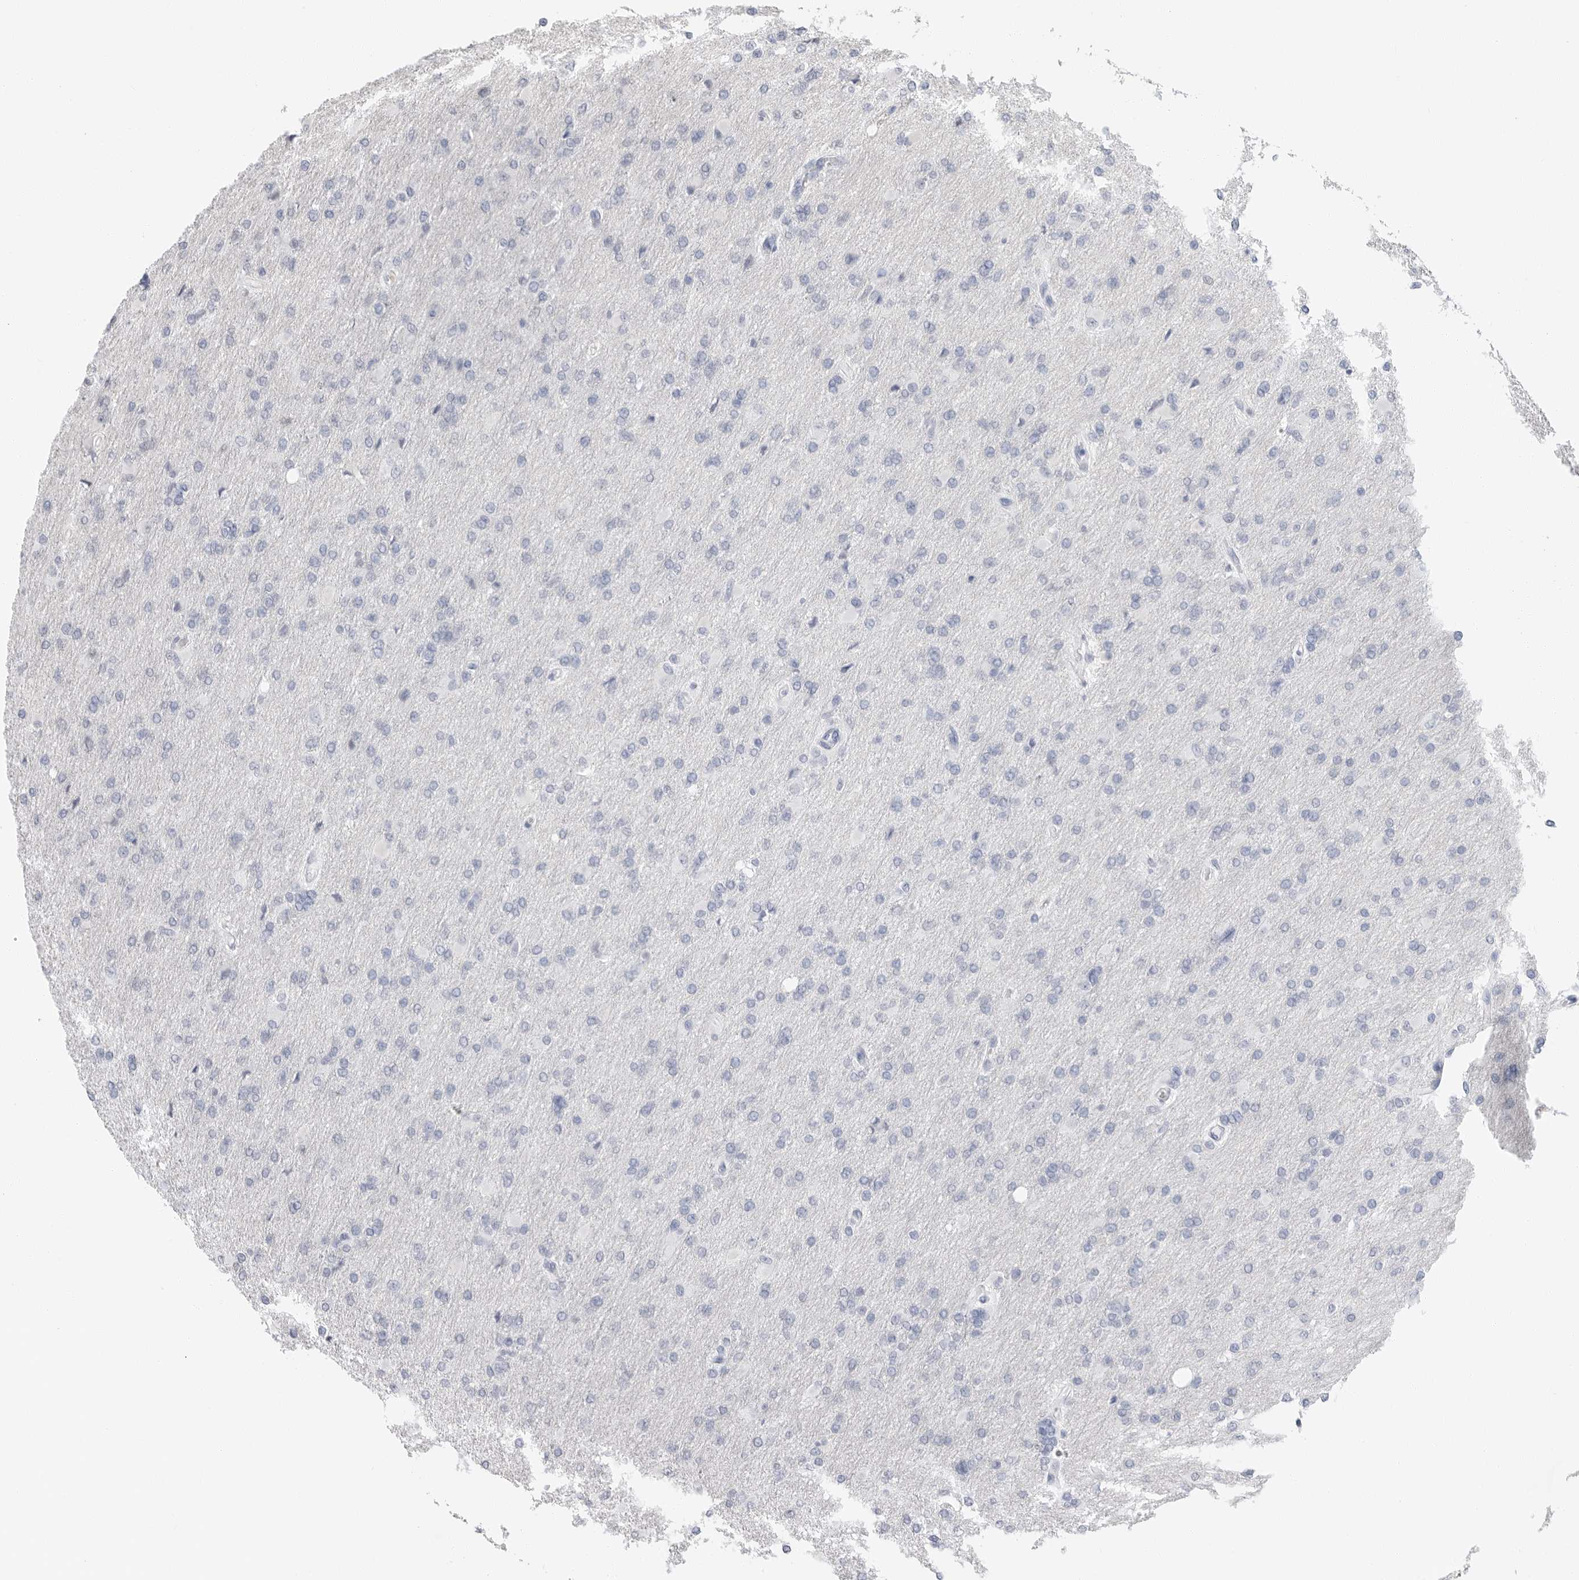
{"staining": {"intensity": "negative", "quantity": "none", "location": "none"}, "tissue": "glioma", "cell_type": "Tumor cells", "image_type": "cancer", "snomed": [{"axis": "morphology", "description": "Glioma, malignant, High grade"}, {"axis": "topography", "description": "Cerebral cortex"}], "caption": "The IHC histopathology image has no significant staining in tumor cells of glioma tissue. The staining was performed using DAB (3,3'-diaminobenzidine) to visualize the protein expression in brown, while the nuclei were stained in blue with hematoxylin (Magnification: 20x).", "gene": "ARHGEF10", "patient": {"sex": "female", "age": 36}}